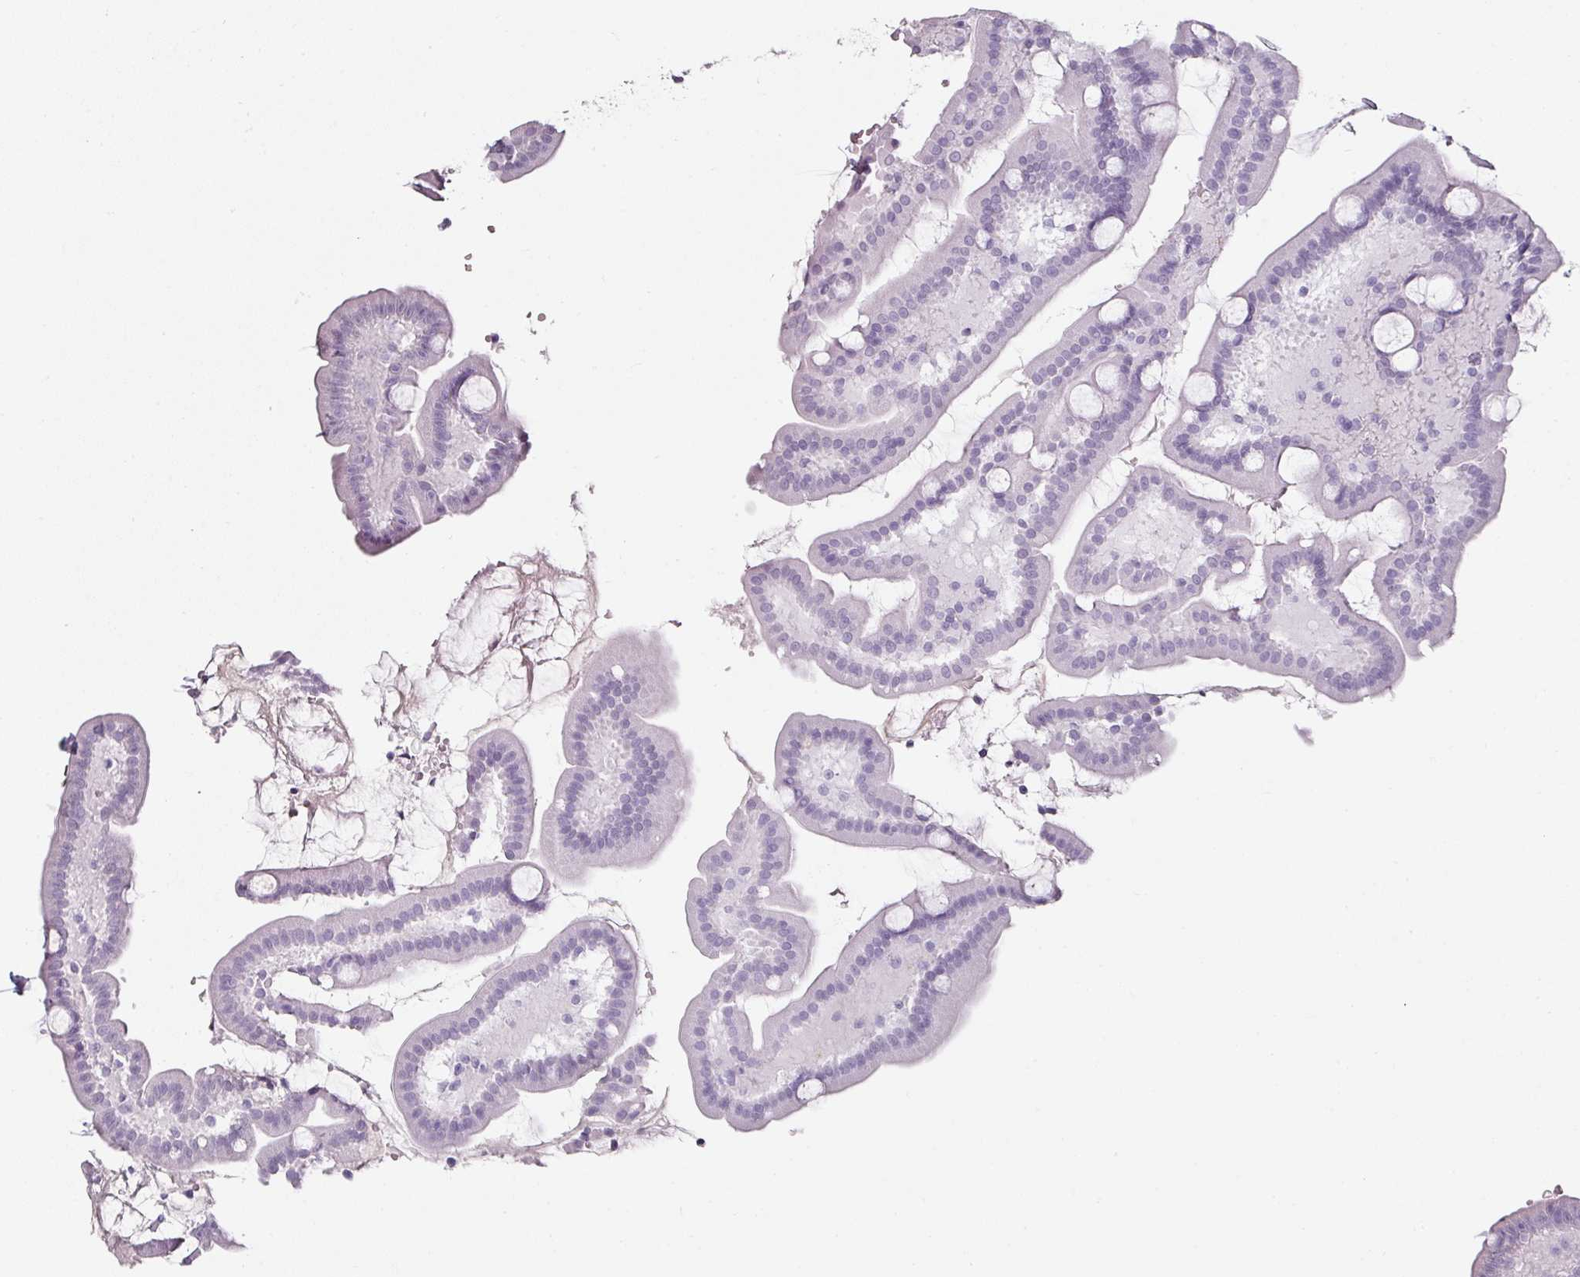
{"staining": {"intensity": "negative", "quantity": "none", "location": "none"}, "tissue": "duodenum", "cell_type": "Glandular cells", "image_type": "normal", "snomed": [{"axis": "morphology", "description": "Normal tissue, NOS"}, {"axis": "topography", "description": "Duodenum"}], "caption": "IHC micrograph of benign duodenum: human duodenum stained with DAB (3,3'-diaminobenzidine) exhibits no significant protein expression in glandular cells.", "gene": "CAP2", "patient": {"sex": "male", "age": 55}}